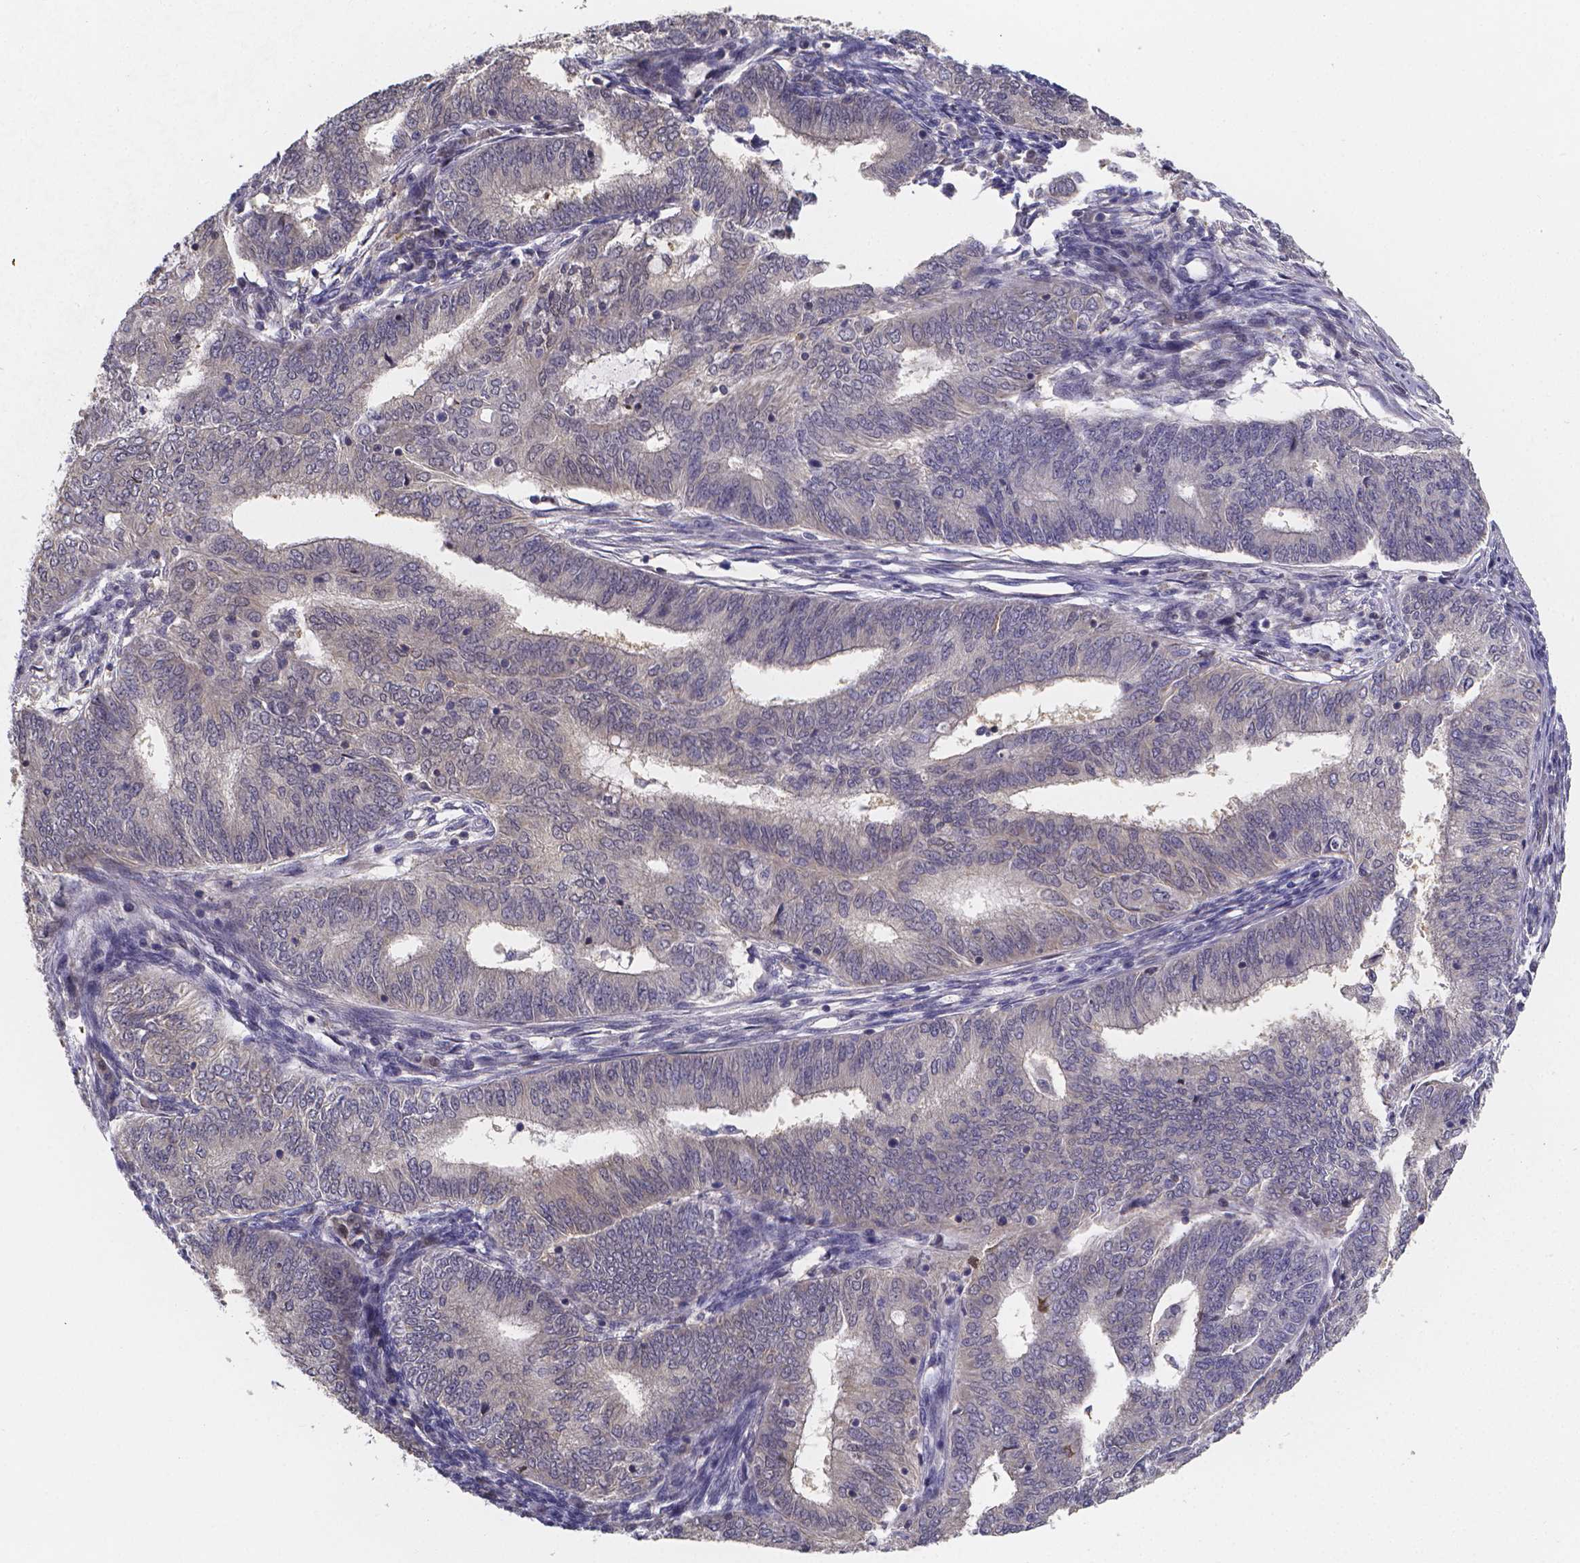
{"staining": {"intensity": "negative", "quantity": "none", "location": "none"}, "tissue": "endometrial cancer", "cell_type": "Tumor cells", "image_type": "cancer", "snomed": [{"axis": "morphology", "description": "Adenocarcinoma, NOS"}, {"axis": "topography", "description": "Endometrium"}], "caption": "Histopathology image shows no protein staining in tumor cells of adenocarcinoma (endometrial) tissue. The staining is performed using DAB (3,3'-diaminobenzidine) brown chromogen with nuclei counter-stained in using hematoxylin.", "gene": "PAH", "patient": {"sex": "female", "age": 62}}